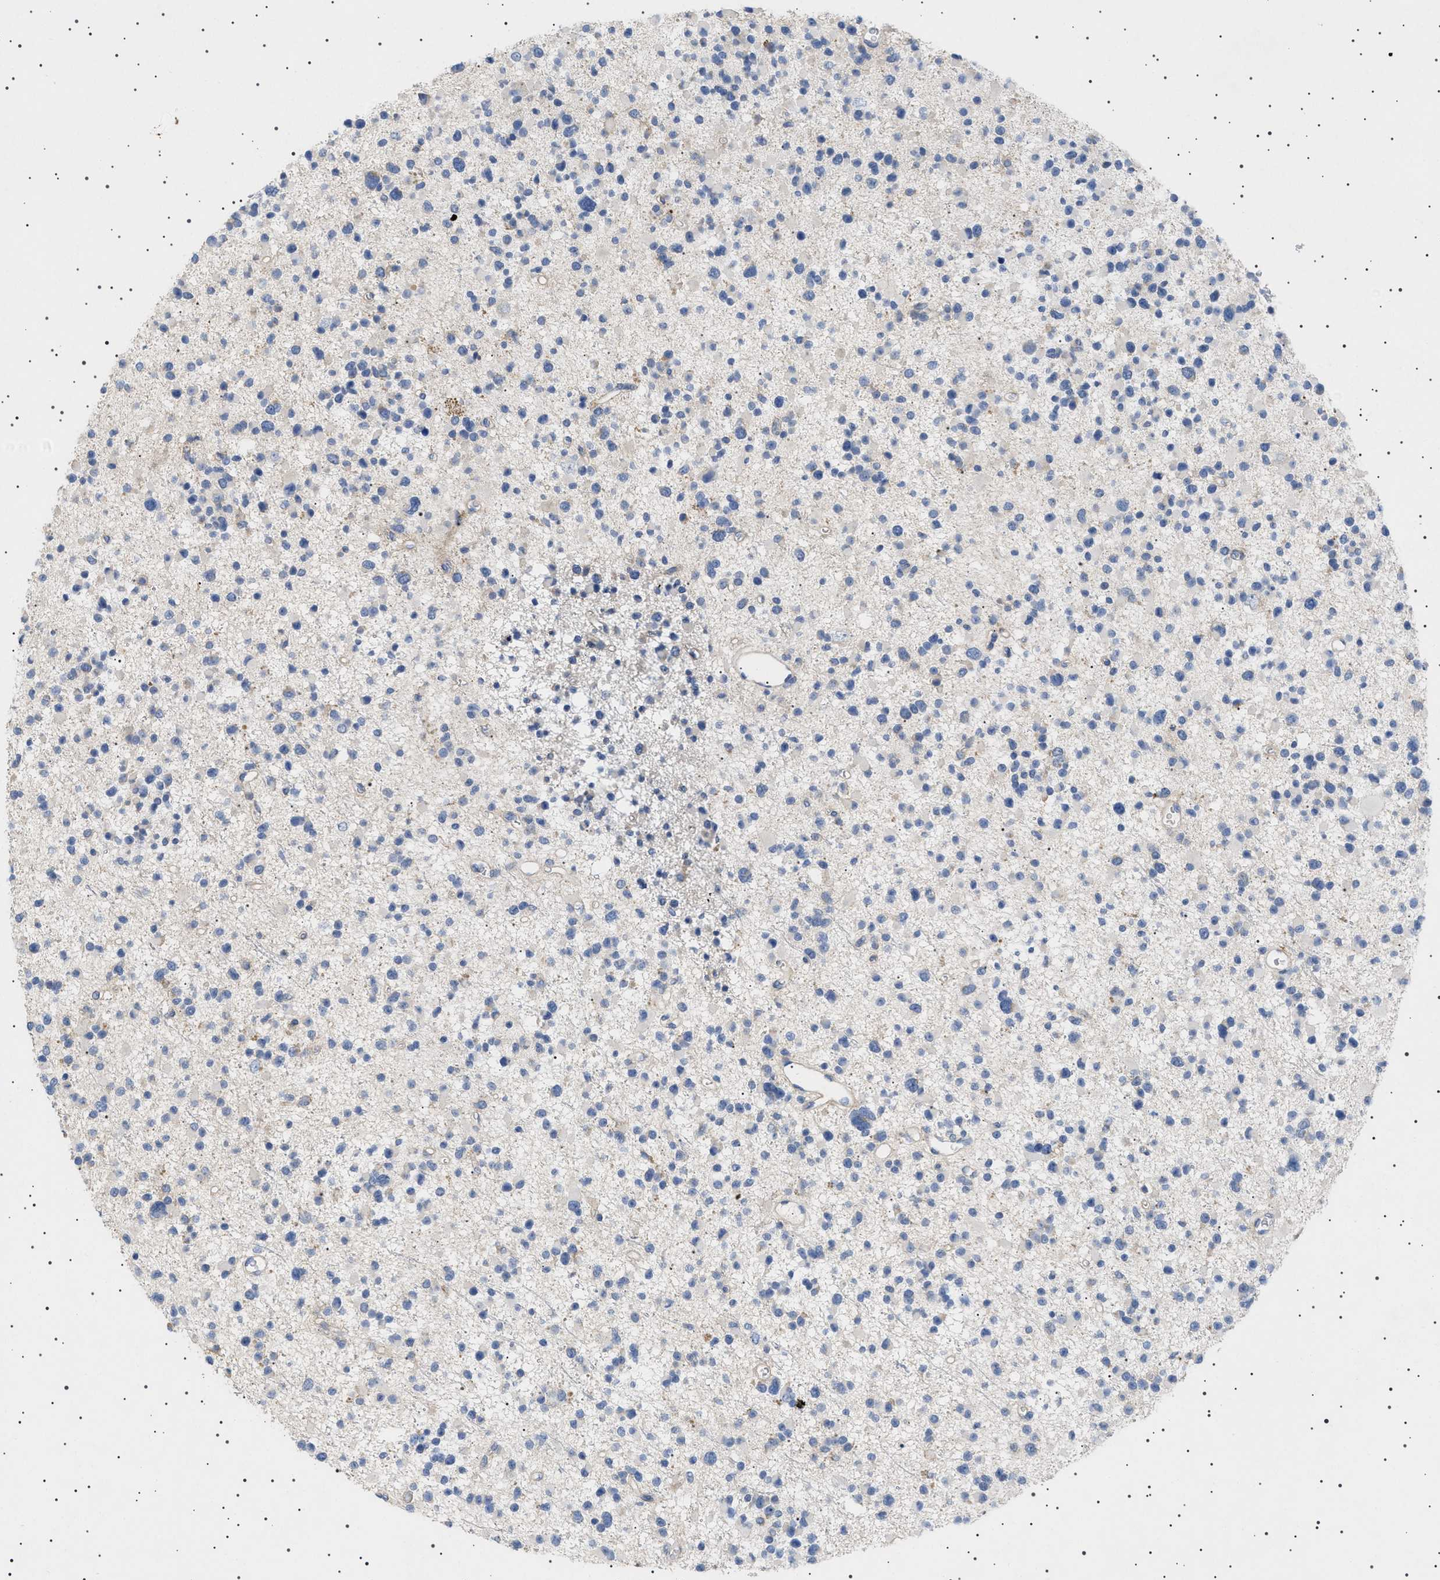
{"staining": {"intensity": "negative", "quantity": "none", "location": "none"}, "tissue": "glioma", "cell_type": "Tumor cells", "image_type": "cancer", "snomed": [{"axis": "morphology", "description": "Glioma, malignant, Low grade"}, {"axis": "topography", "description": "Brain"}], "caption": "An image of human malignant low-grade glioma is negative for staining in tumor cells.", "gene": "HTR1A", "patient": {"sex": "female", "age": 22}}